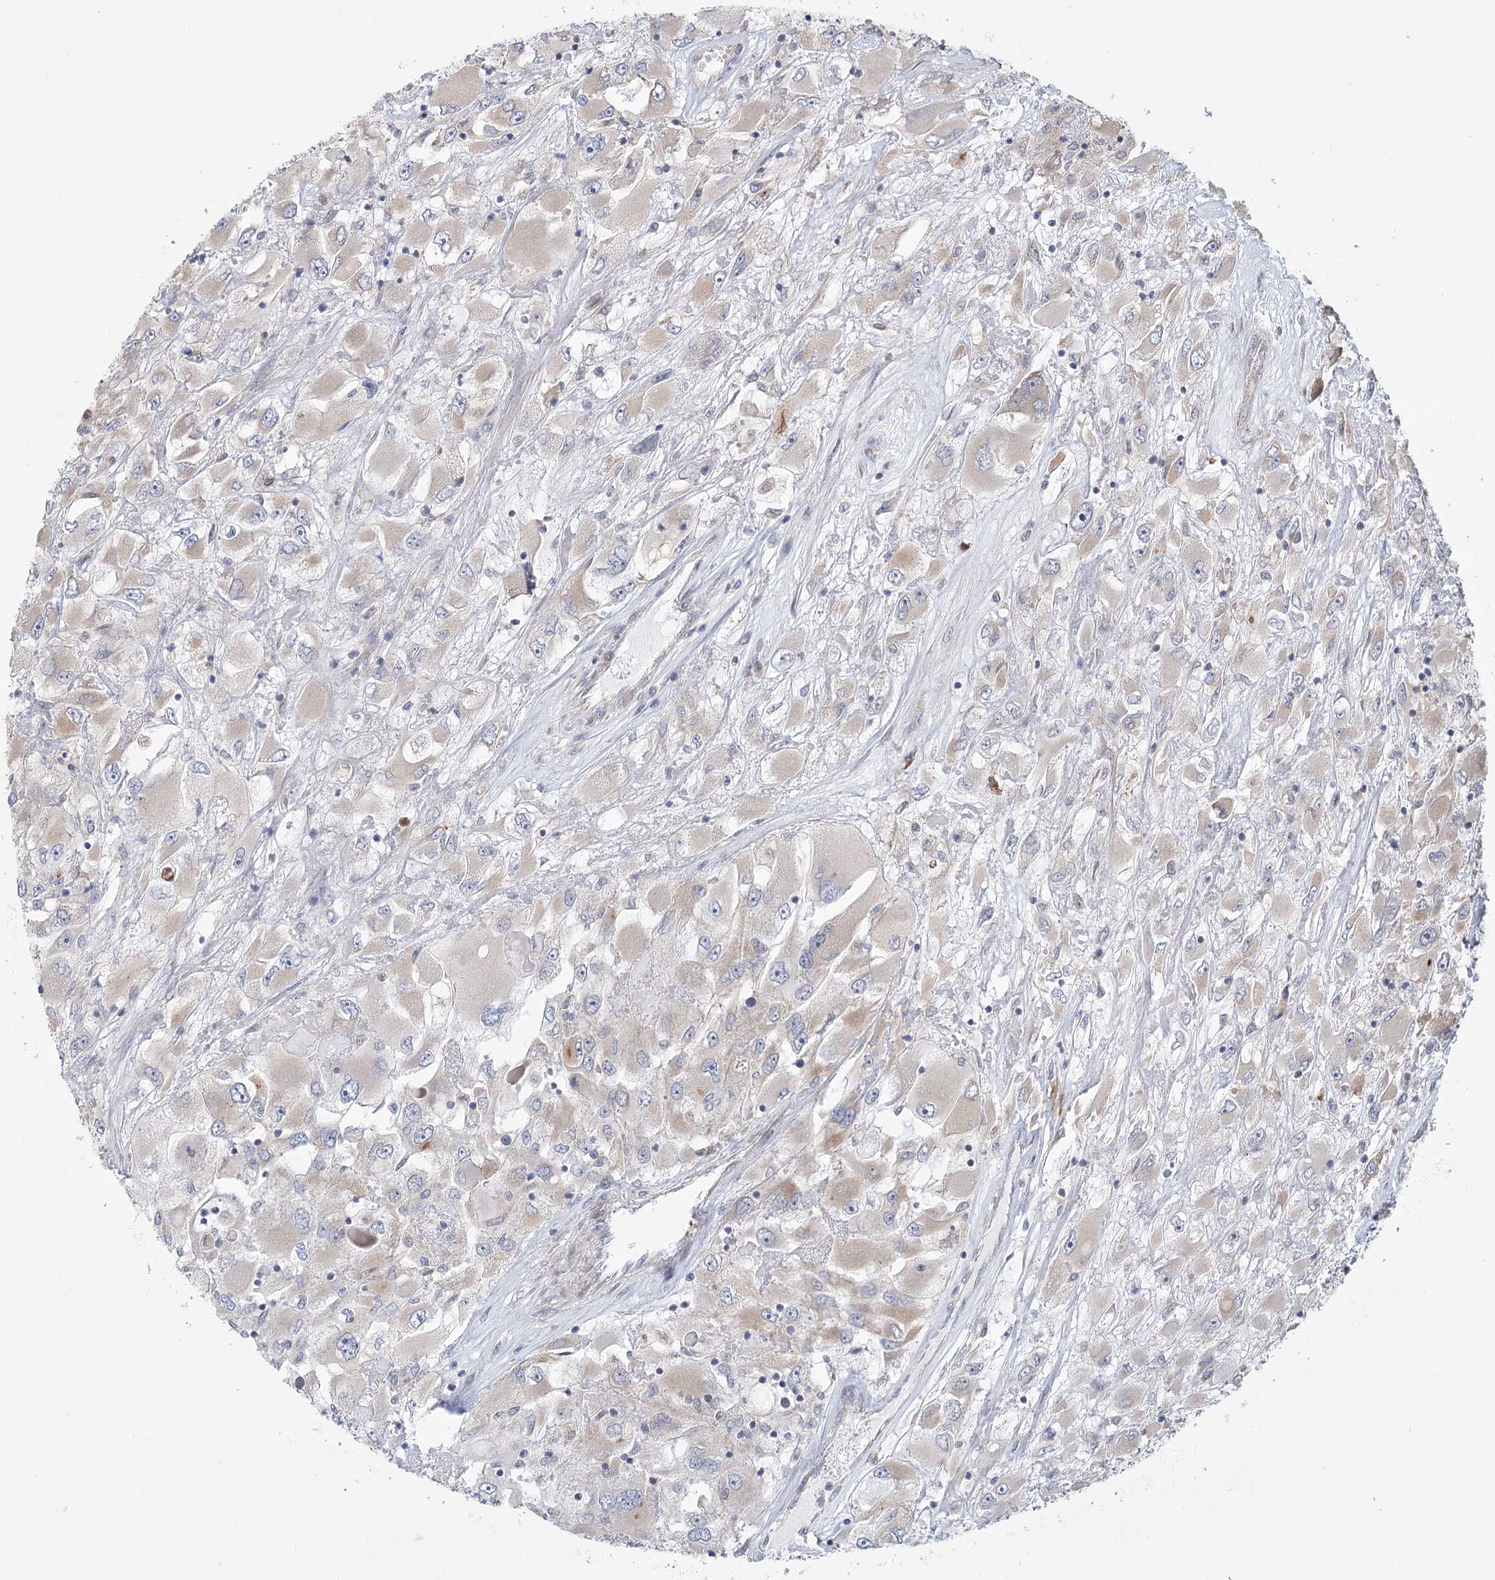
{"staining": {"intensity": "negative", "quantity": "none", "location": "none"}, "tissue": "renal cancer", "cell_type": "Tumor cells", "image_type": "cancer", "snomed": [{"axis": "morphology", "description": "Adenocarcinoma, NOS"}, {"axis": "topography", "description": "Kidney"}], "caption": "Protein analysis of renal adenocarcinoma demonstrates no significant staining in tumor cells.", "gene": "CNTLN", "patient": {"sex": "female", "age": 52}}